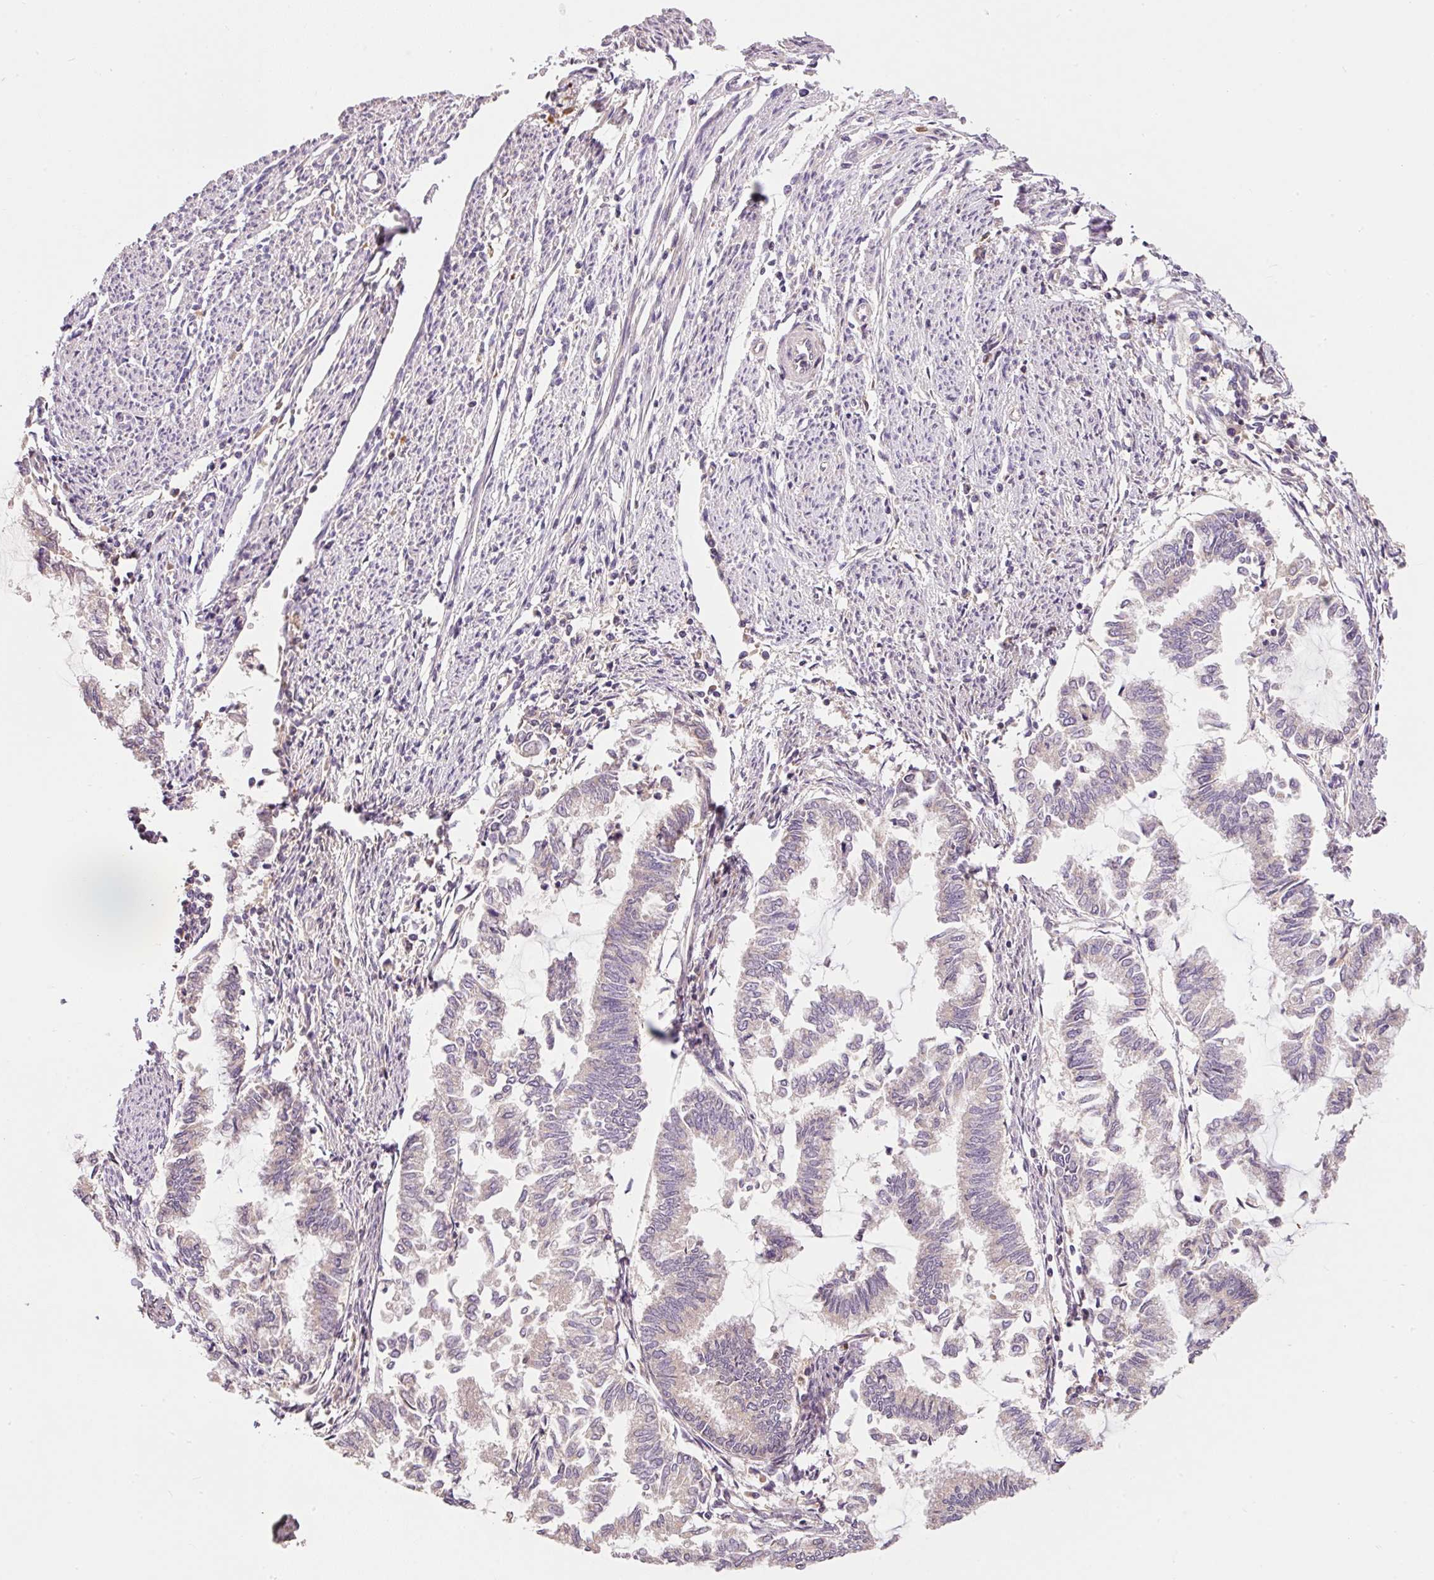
{"staining": {"intensity": "negative", "quantity": "none", "location": "none"}, "tissue": "endometrial cancer", "cell_type": "Tumor cells", "image_type": "cancer", "snomed": [{"axis": "morphology", "description": "Adenocarcinoma, NOS"}, {"axis": "topography", "description": "Endometrium"}], "caption": "A micrograph of endometrial cancer stained for a protein reveals no brown staining in tumor cells. (DAB immunohistochemistry (IHC) with hematoxylin counter stain).", "gene": "CMTM8", "patient": {"sex": "female", "age": 79}}